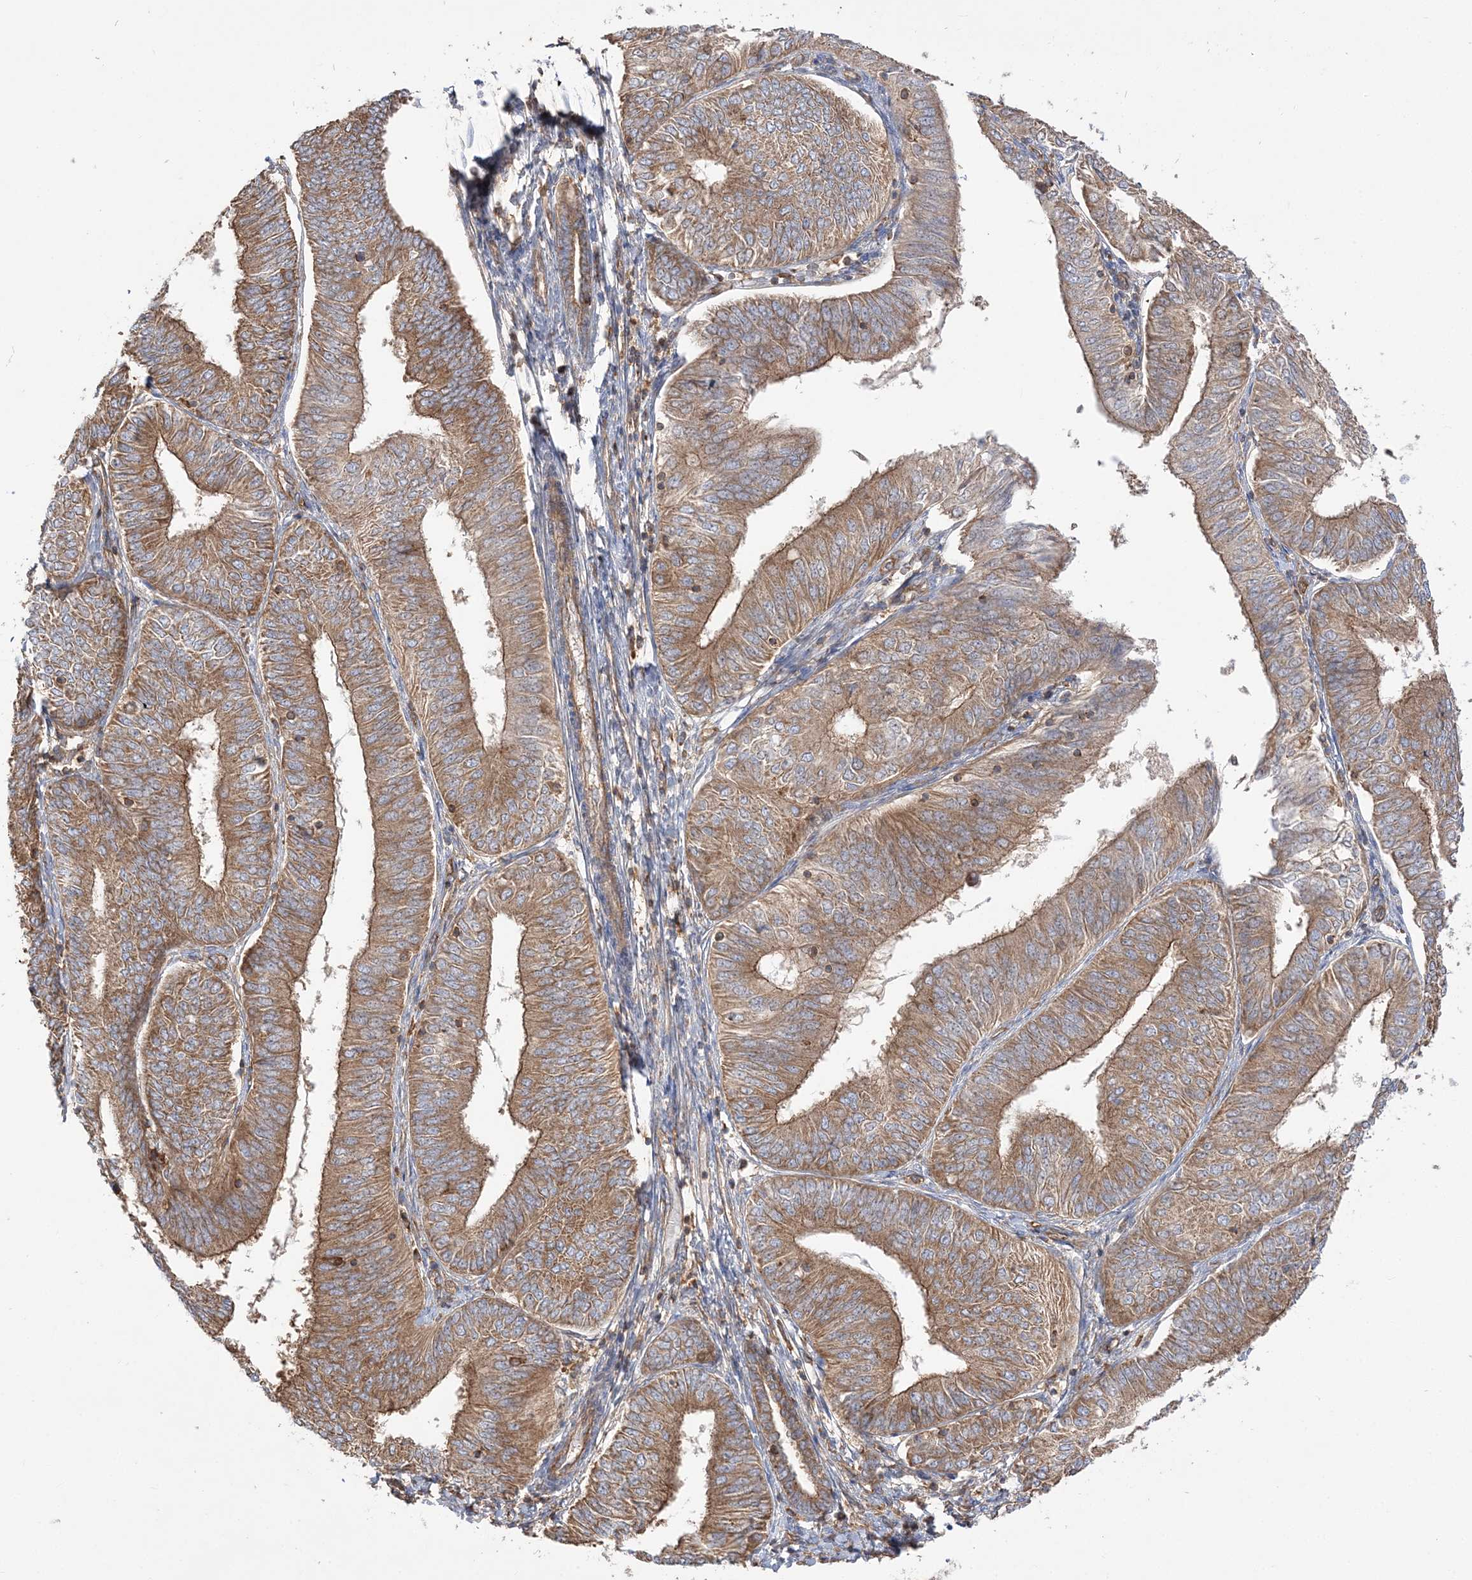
{"staining": {"intensity": "moderate", "quantity": ">75%", "location": "cytoplasmic/membranous"}, "tissue": "endometrial cancer", "cell_type": "Tumor cells", "image_type": "cancer", "snomed": [{"axis": "morphology", "description": "Adenocarcinoma, NOS"}, {"axis": "topography", "description": "Endometrium"}], "caption": "Tumor cells display moderate cytoplasmic/membranous expression in approximately >75% of cells in endometrial adenocarcinoma.", "gene": "TBC1D5", "patient": {"sex": "female", "age": 58}}